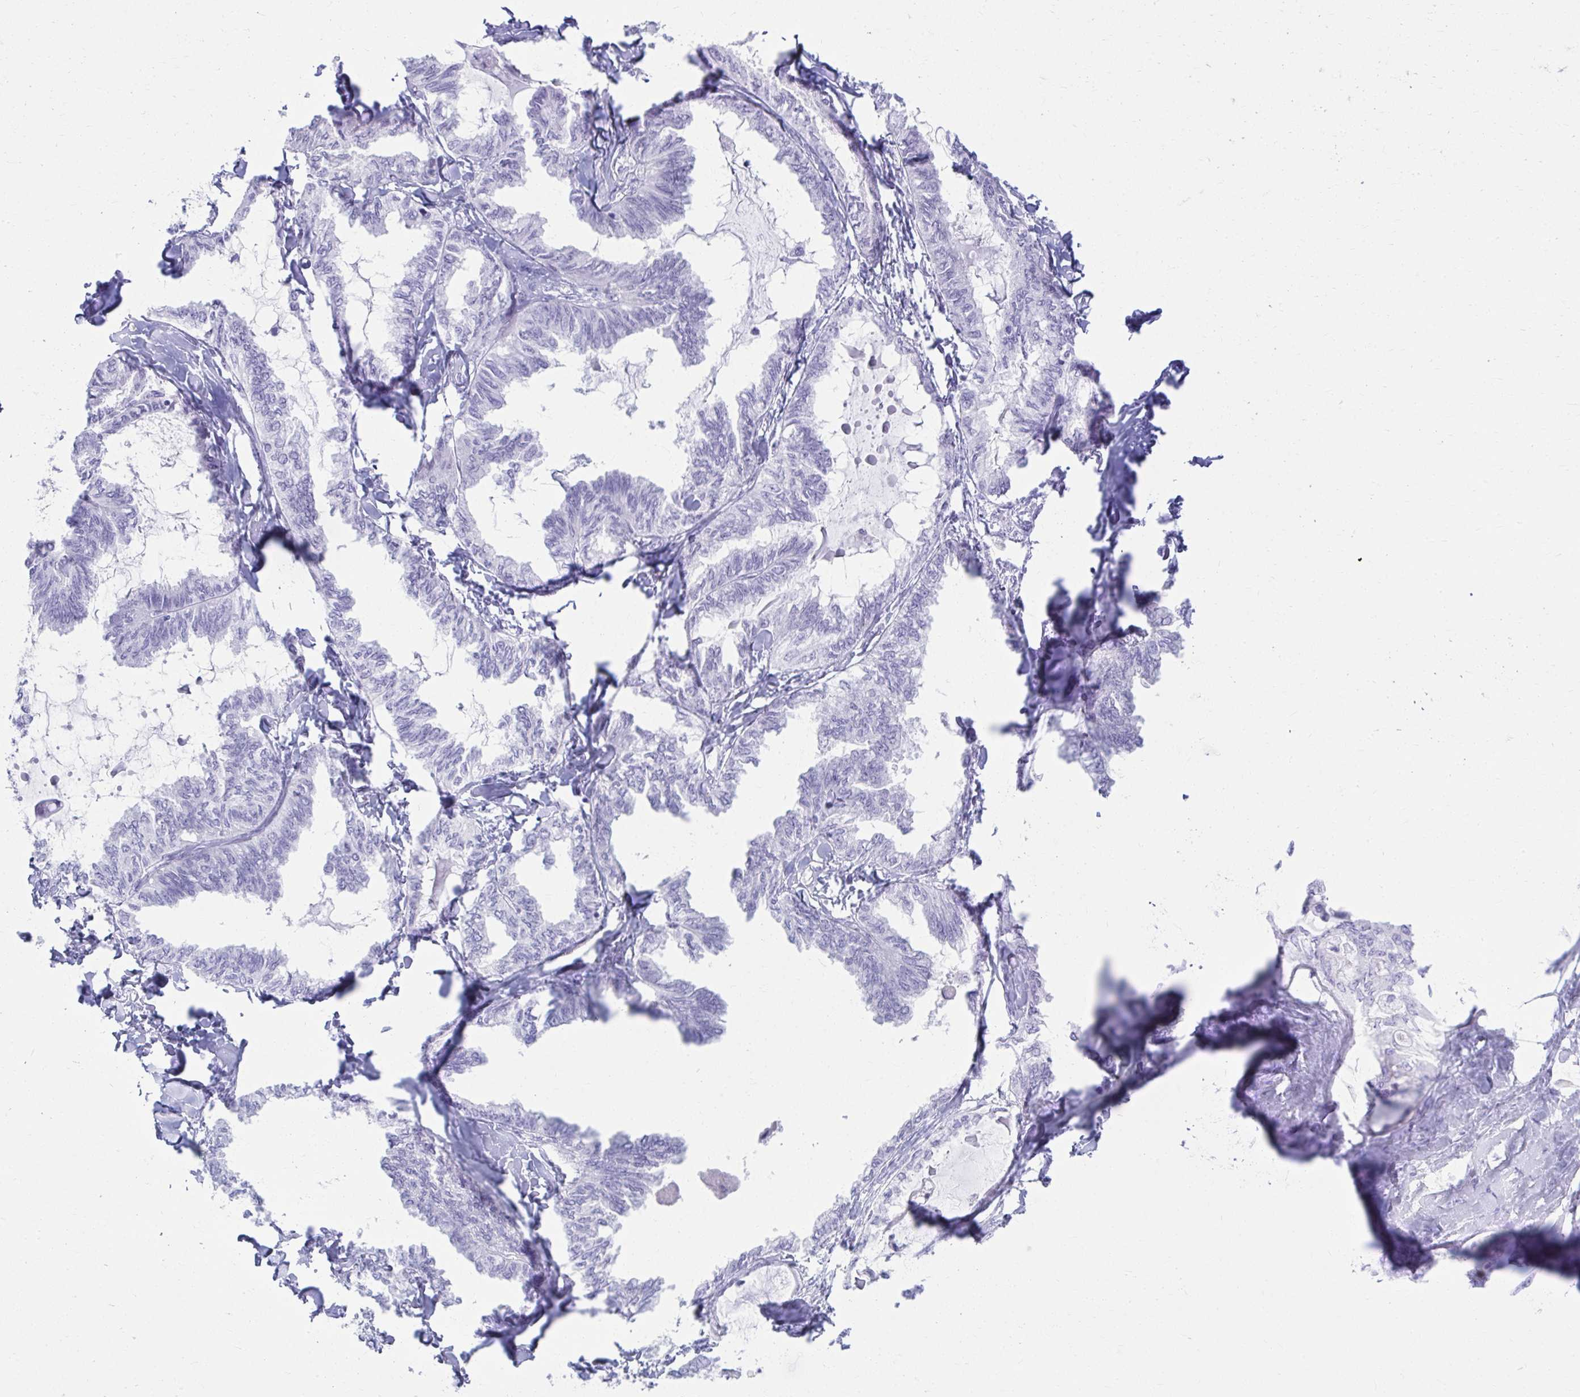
{"staining": {"intensity": "negative", "quantity": "none", "location": "none"}, "tissue": "ovarian cancer", "cell_type": "Tumor cells", "image_type": "cancer", "snomed": [{"axis": "morphology", "description": "Carcinoma, endometroid"}, {"axis": "topography", "description": "Ovary"}], "caption": "Endometroid carcinoma (ovarian) stained for a protein using immunohistochemistry reveals no staining tumor cells.", "gene": "ATP4B", "patient": {"sex": "female", "age": 70}}